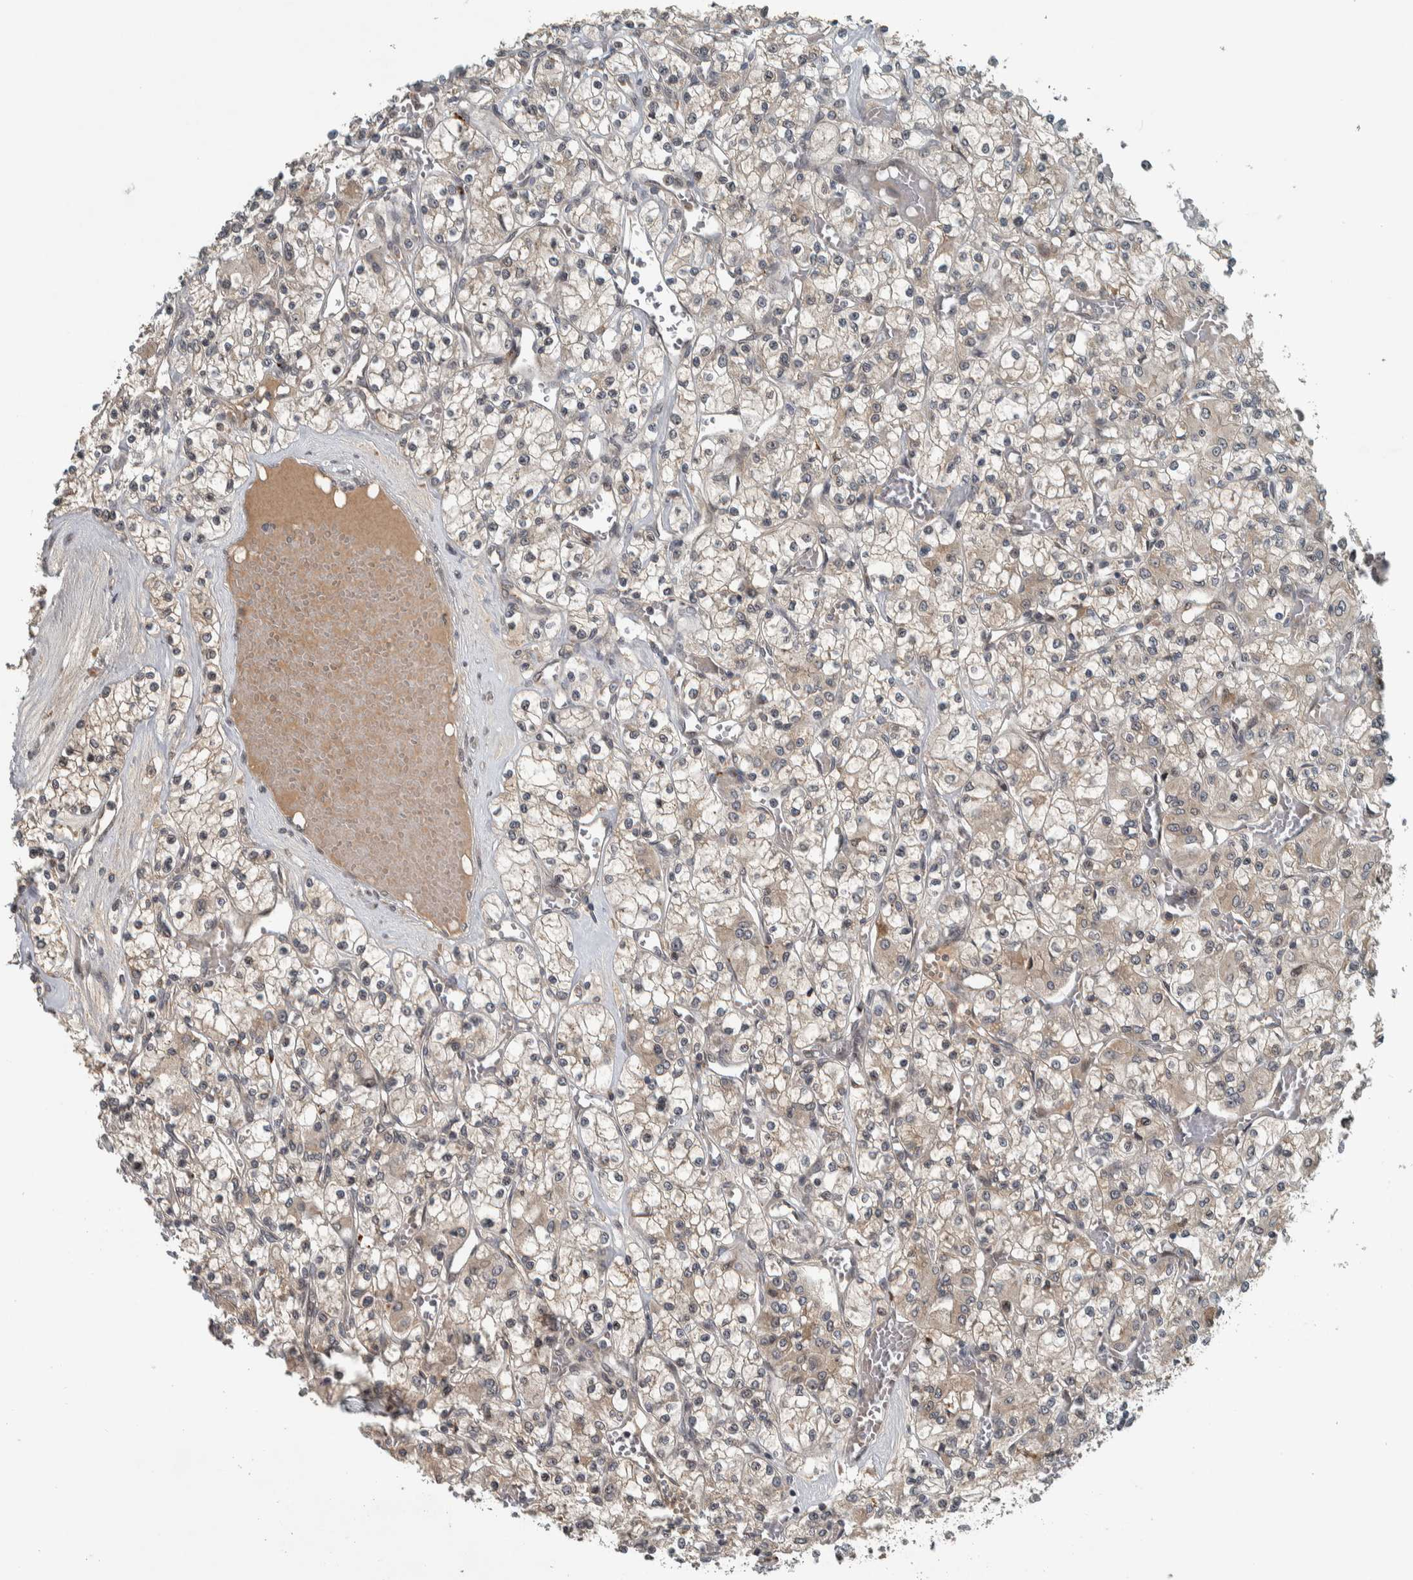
{"staining": {"intensity": "weak", "quantity": "<25%", "location": "cytoplasmic/membranous"}, "tissue": "renal cancer", "cell_type": "Tumor cells", "image_type": "cancer", "snomed": [{"axis": "morphology", "description": "Adenocarcinoma, NOS"}, {"axis": "topography", "description": "Kidney"}], "caption": "Tumor cells are negative for brown protein staining in renal cancer. (DAB (3,3'-diaminobenzidine) immunohistochemistry, high magnification).", "gene": "XPO5", "patient": {"sex": "female", "age": 59}}